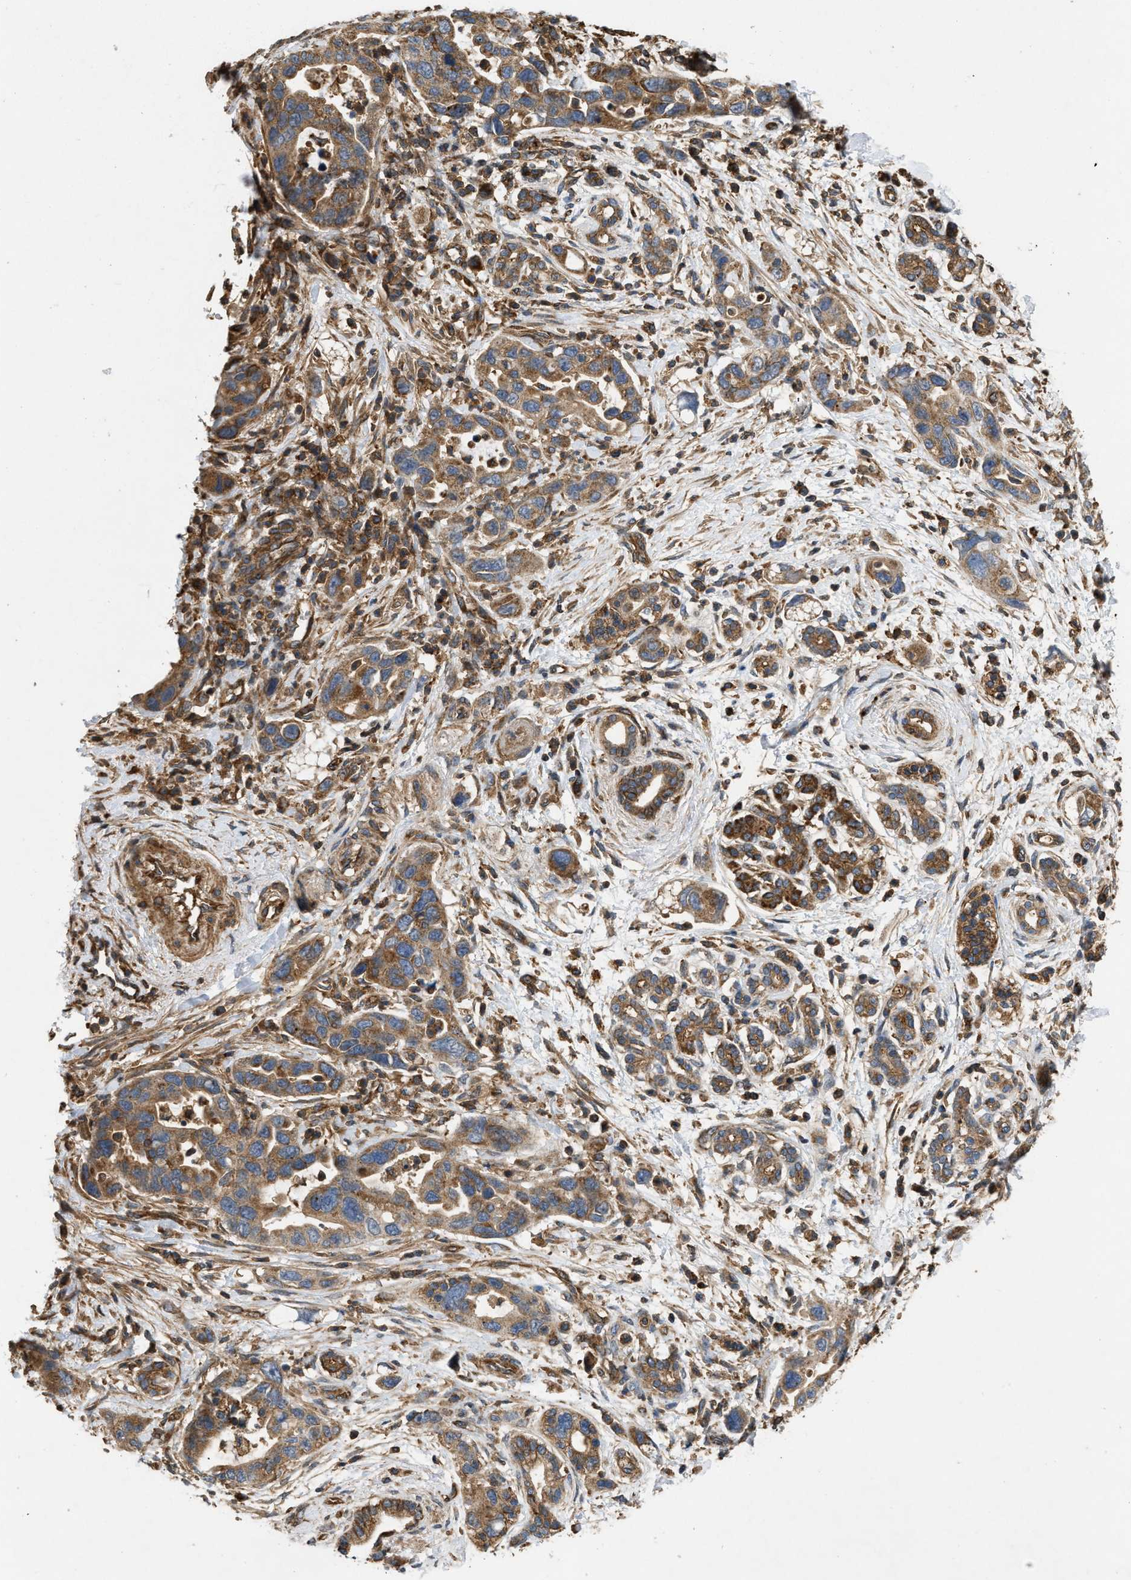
{"staining": {"intensity": "strong", "quantity": ">75%", "location": "cytoplasmic/membranous"}, "tissue": "pancreatic cancer", "cell_type": "Tumor cells", "image_type": "cancer", "snomed": [{"axis": "morphology", "description": "Normal tissue, NOS"}, {"axis": "morphology", "description": "Adenocarcinoma, NOS"}, {"axis": "topography", "description": "Pancreas"}], "caption": "Strong cytoplasmic/membranous staining is present in approximately >75% of tumor cells in pancreatic adenocarcinoma.", "gene": "GNB4", "patient": {"sex": "female", "age": 71}}